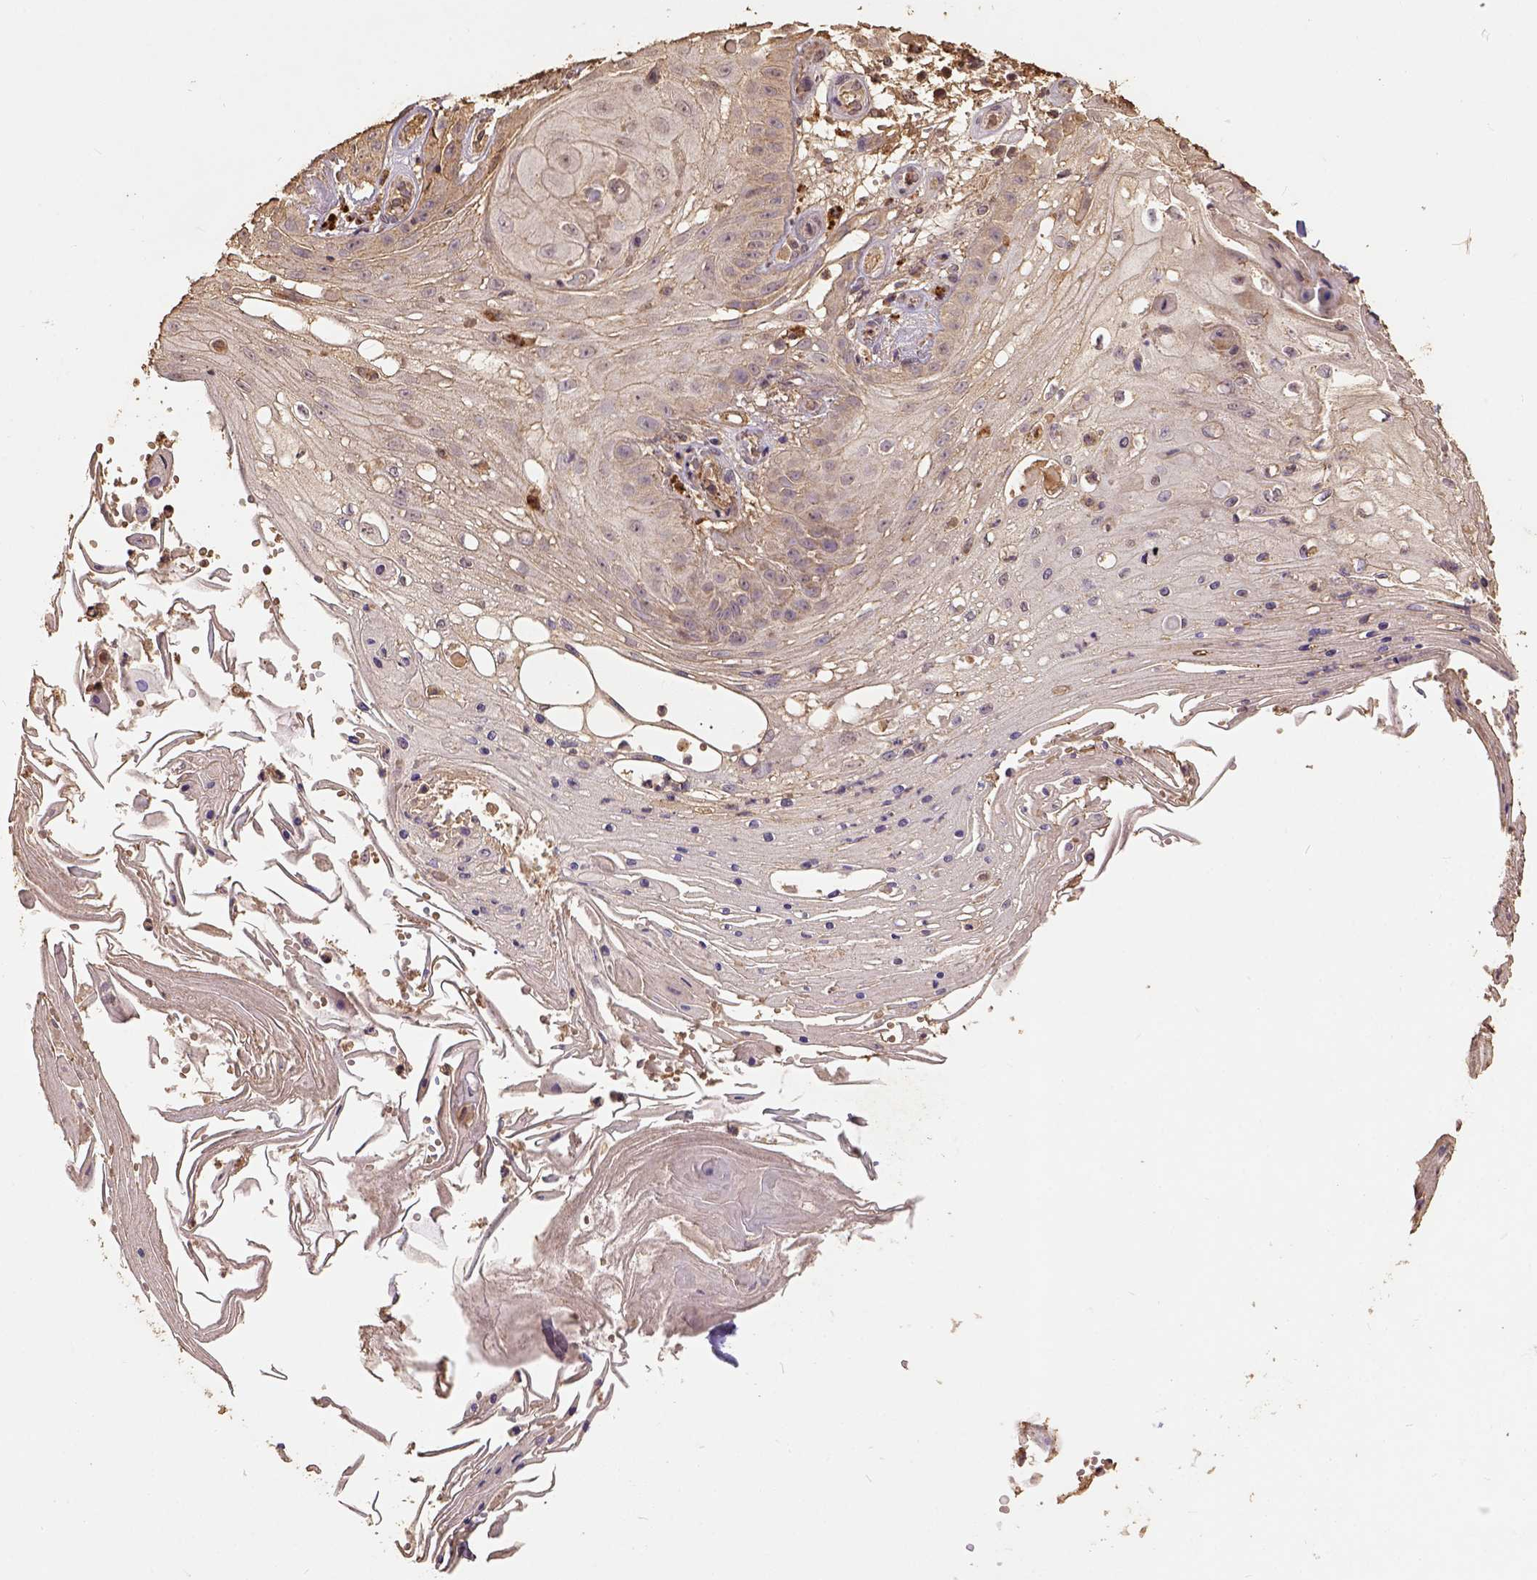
{"staining": {"intensity": "moderate", "quantity": "<25%", "location": "cytoplasmic/membranous"}, "tissue": "skin cancer", "cell_type": "Tumor cells", "image_type": "cancer", "snomed": [{"axis": "morphology", "description": "Squamous cell carcinoma, NOS"}, {"axis": "topography", "description": "Skin"}], "caption": "Skin cancer was stained to show a protein in brown. There is low levels of moderate cytoplasmic/membranous staining in approximately <25% of tumor cells. (Stains: DAB (3,3'-diaminobenzidine) in brown, nuclei in blue, Microscopy: brightfield microscopy at high magnification).", "gene": "ATP1B3", "patient": {"sex": "male", "age": 70}}